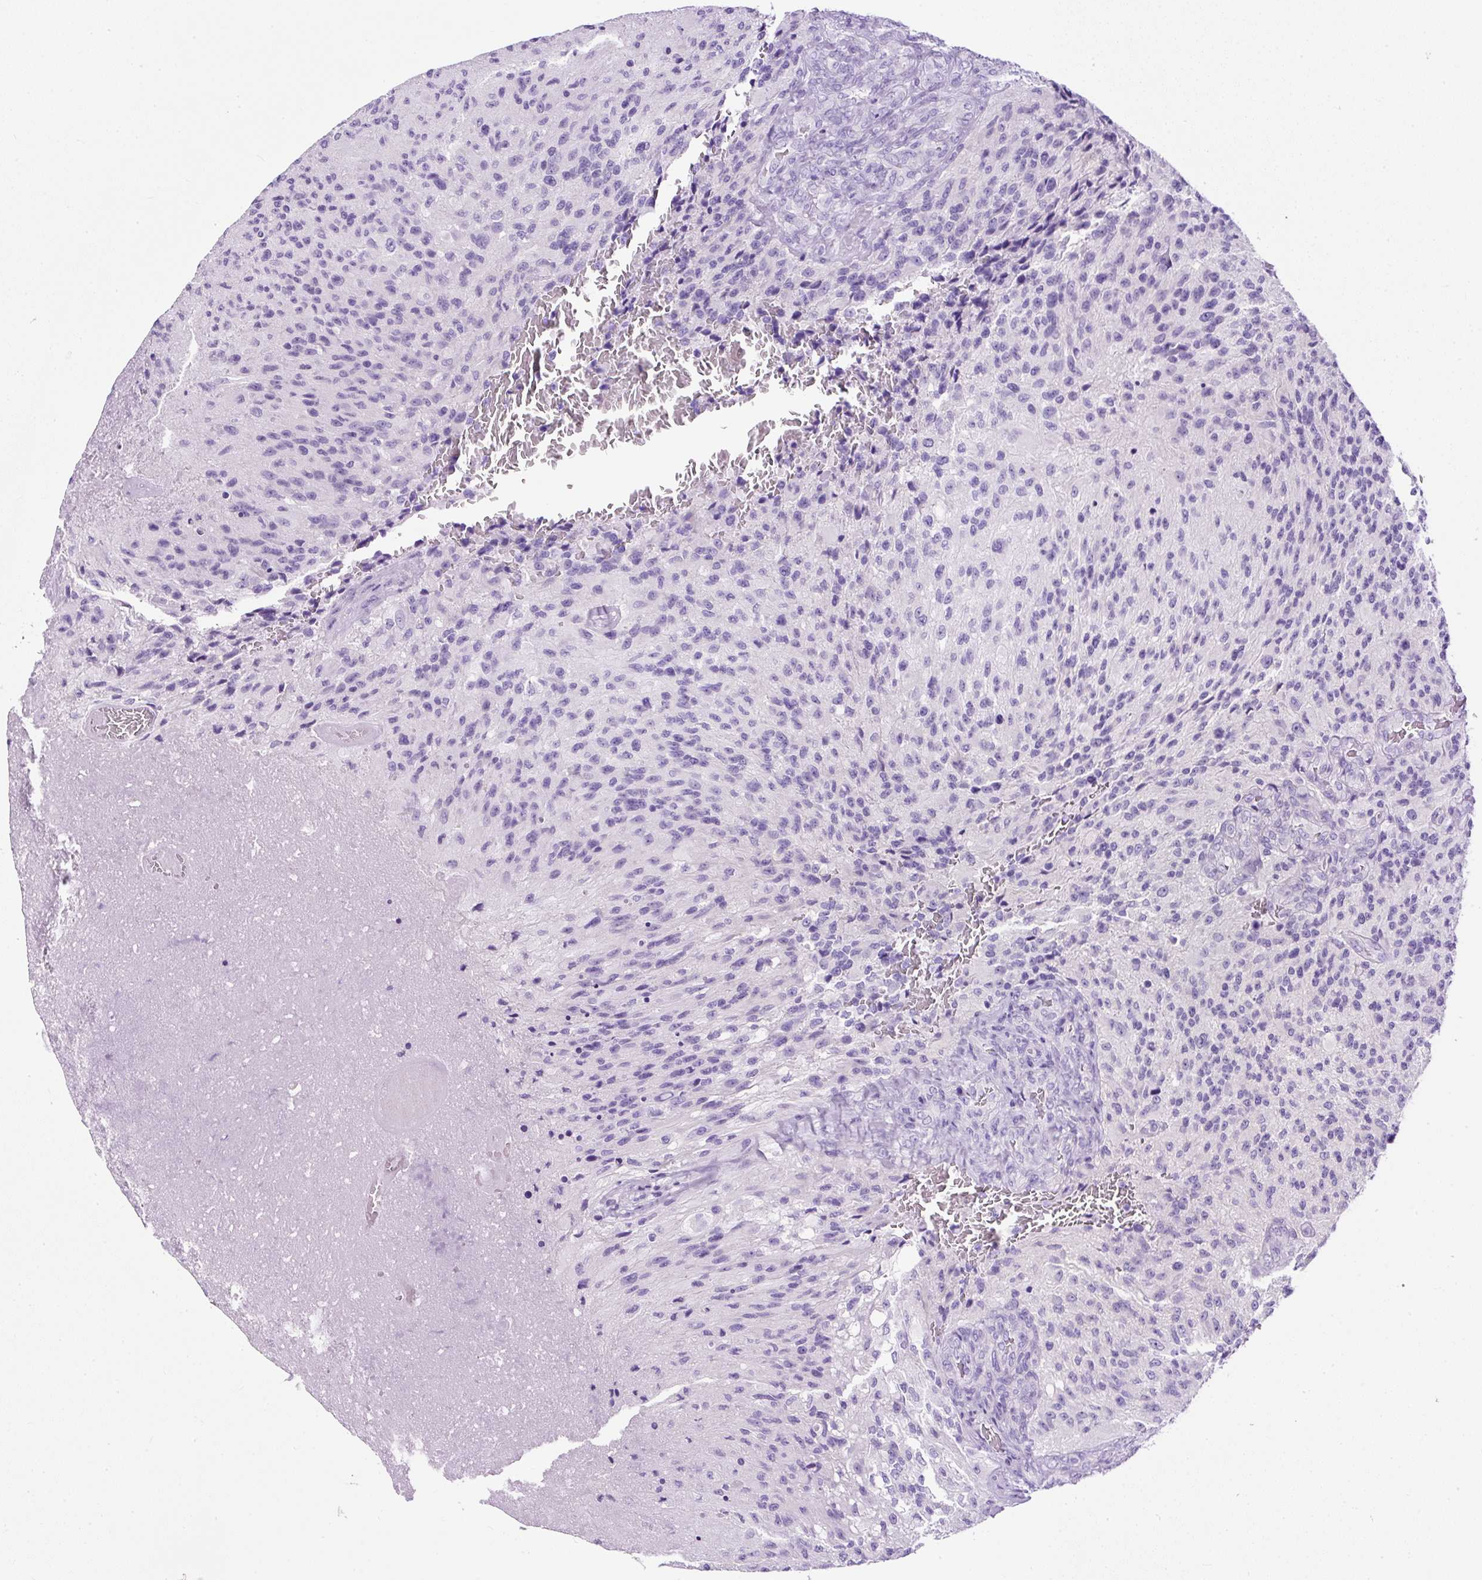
{"staining": {"intensity": "negative", "quantity": "none", "location": "none"}, "tissue": "glioma", "cell_type": "Tumor cells", "image_type": "cancer", "snomed": [{"axis": "morphology", "description": "Normal tissue, NOS"}, {"axis": "morphology", "description": "Glioma, malignant, High grade"}, {"axis": "topography", "description": "Cerebral cortex"}], "caption": "This histopathology image is of high-grade glioma (malignant) stained with immunohistochemistry (IHC) to label a protein in brown with the nuclei are counter-stained blue. There is no staining in tumor cells. (Immunohistochemistry, brightfield microscopy, high magnification).", "gene": "STOX2", "patient": {"sex": "male", "age": 56}}